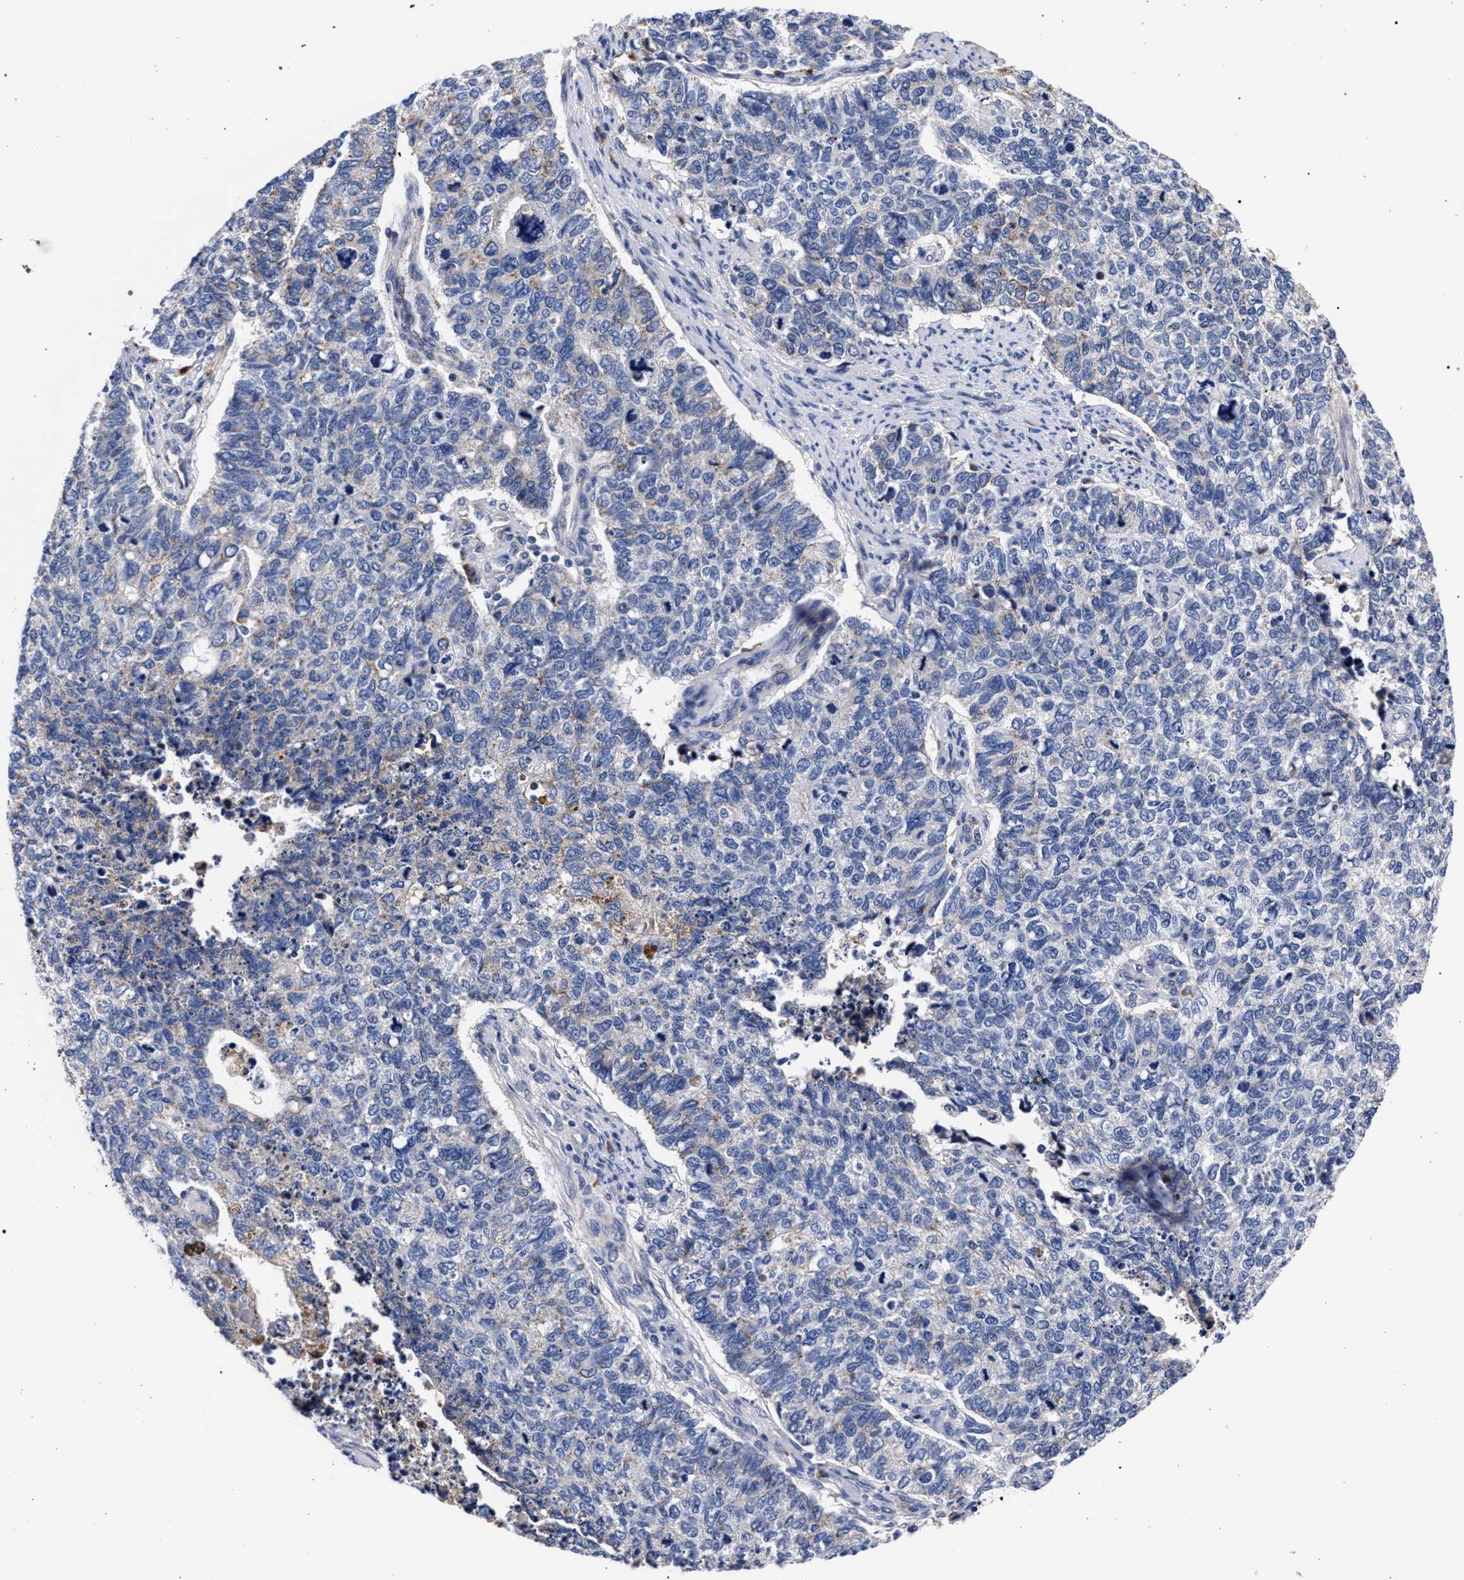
{"staining": {"intensity": "negative", "quantity": "none", "location": "none"}, "tissue": "cervical cancer", "cell_type": "Tumor cells", "image_type": "cancer", "snomed": [{"axis": "morphology", "description": "Squamous cell carcinoma, NOS"}, {"axis": "topography", "description": "Cervix"}], "caption": "The IHC histopathology image has no significant staining in tumor cells of cervical squamous cell carcinoma tissue.", "gene": "ACOX1", "patient": {"sex": "female", "age": 63}}